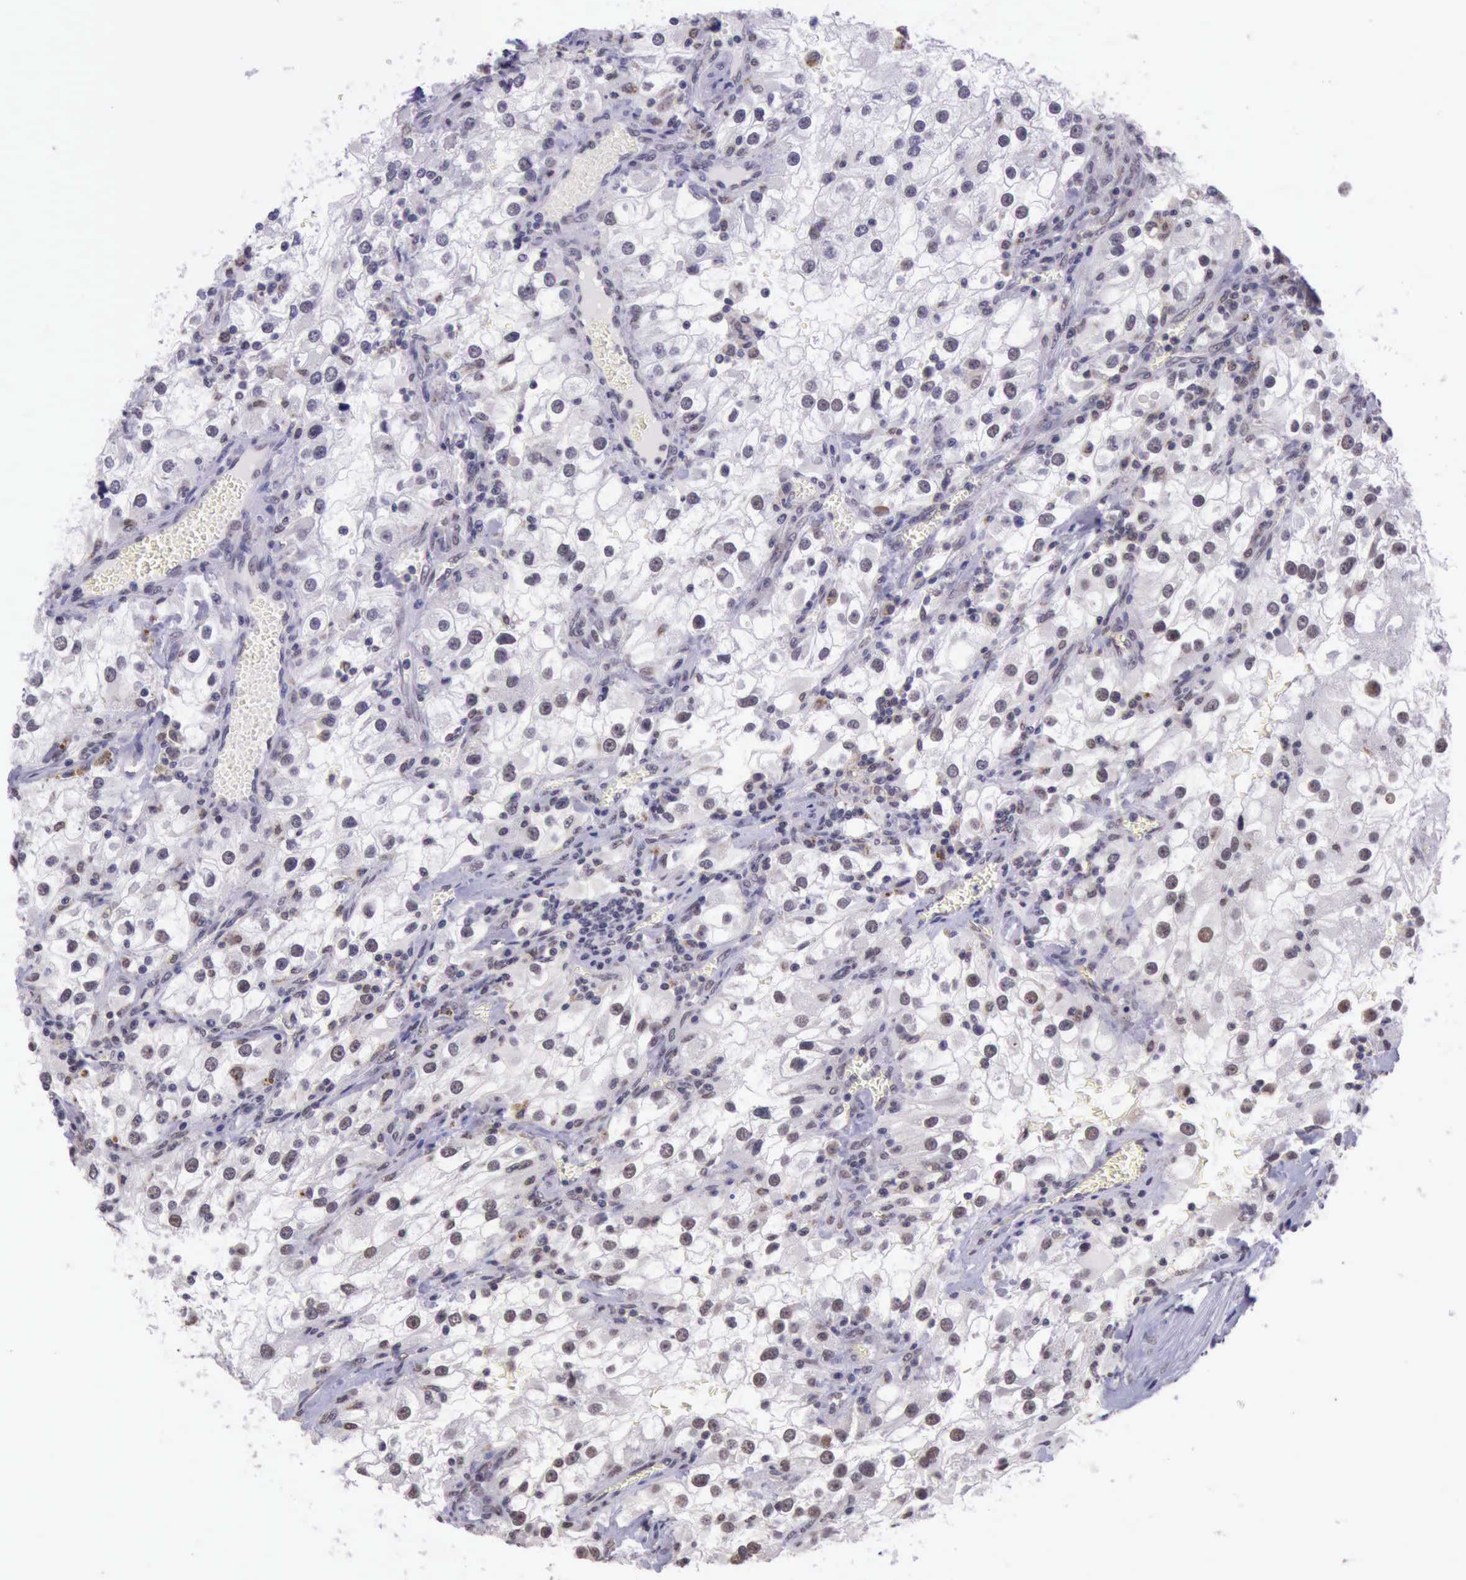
{"staining": {"intensity": "weak", "quantity": ">75%", "location": "nuclear"}, "tissue": "renal cancer", "cell_type": "Tumor cells", "image_type": "cancer", "snomed": [{"axis": "morphology", "description": "Adenocarcinoma, NOS"}, {"axis": "topography", "description": "Kidney"}], "caption": "Renal cancer (adenocarcinoma) stained with a protein marker demonstrates weak staining in tumor cells.", "gene": "PRPF39", "patient": {"sex": "female", "age": 52}}